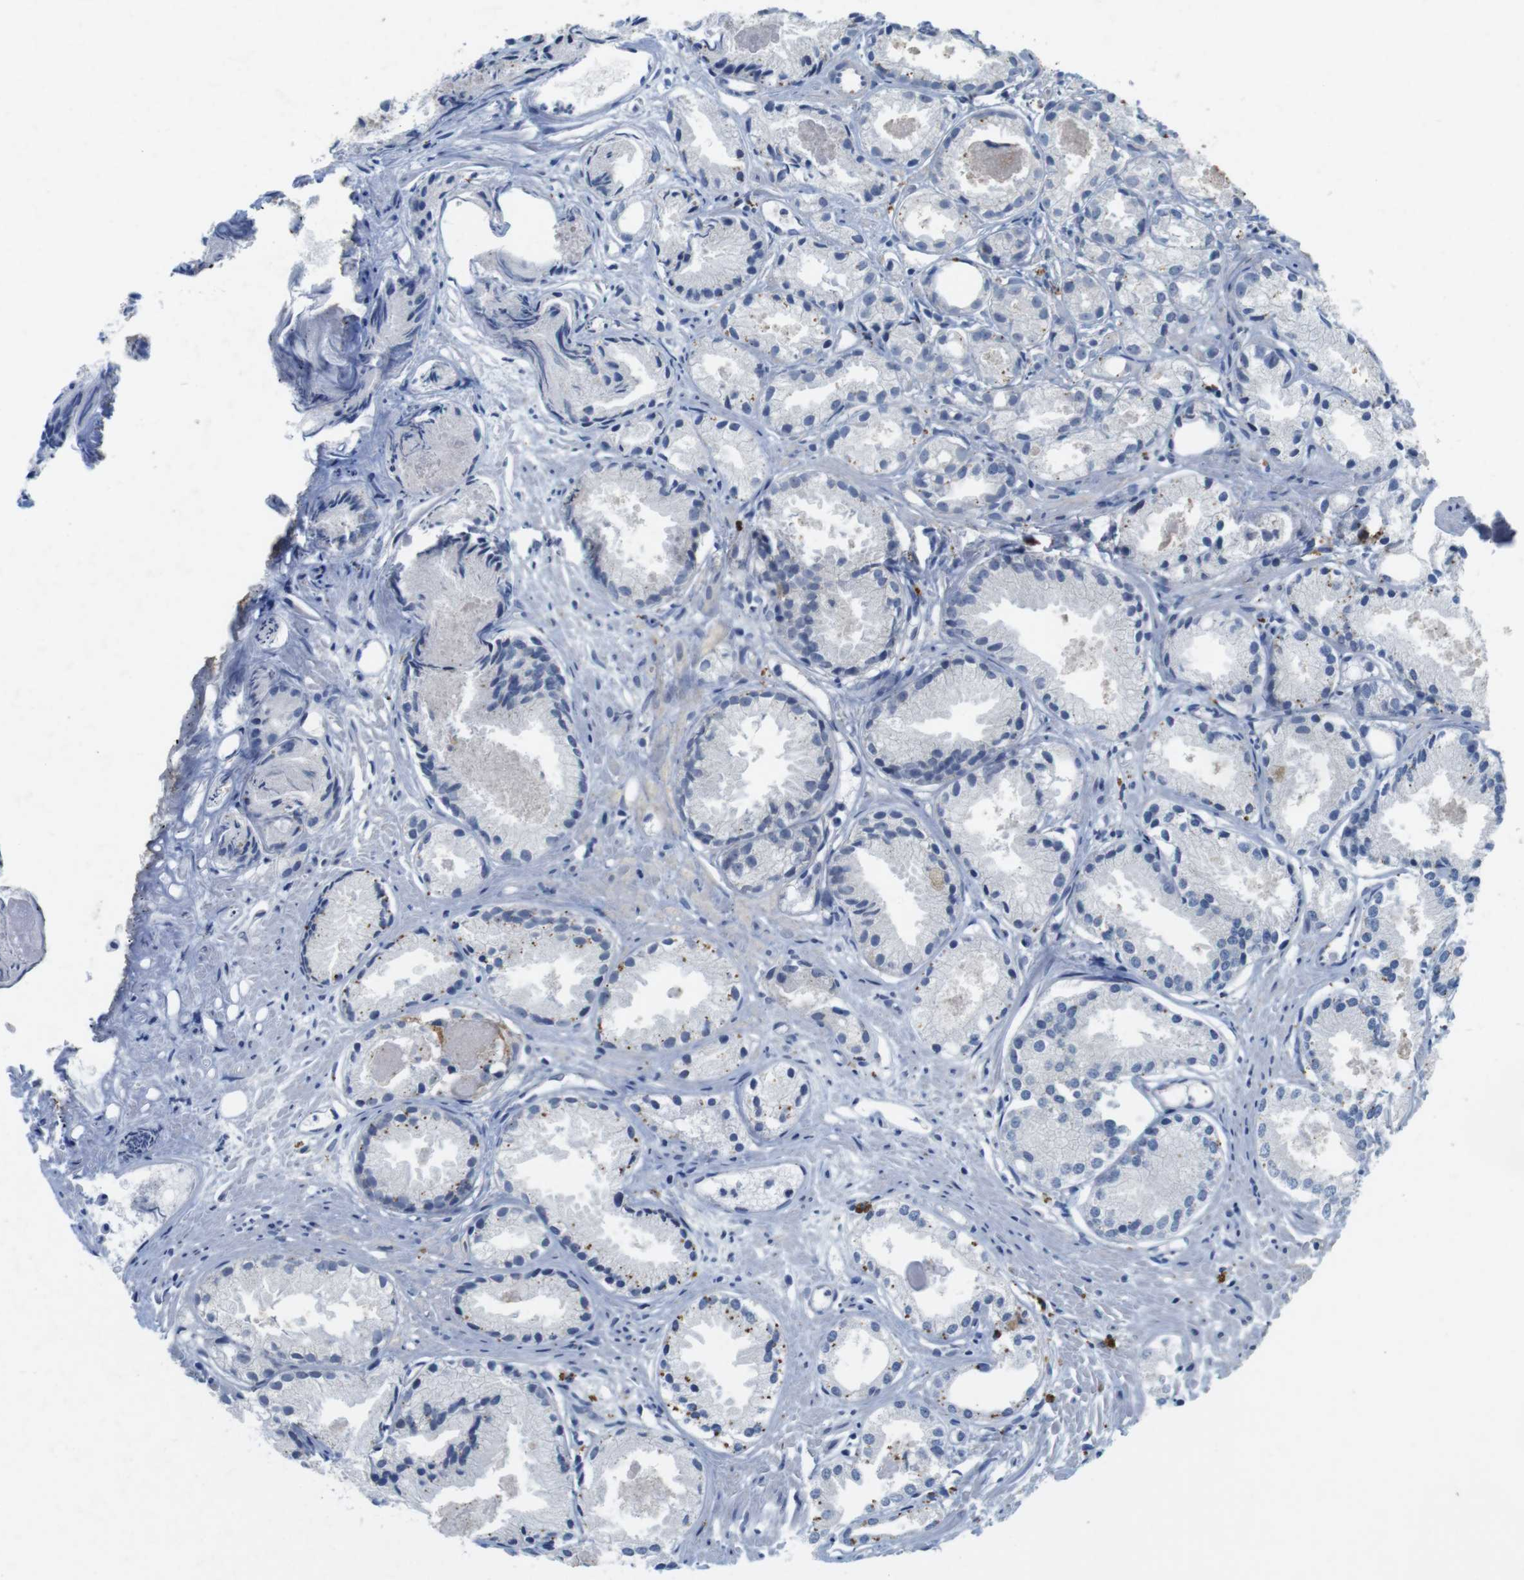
{"staining": {"intensity": "negative", "quantity": "none", "location": "none"}, "tissue": "prostate cancer", "cell_type": "Tumor cells", "image_type": "cancer", "snomed": [{"axis": "morphology", "description": "Adenocarcinoma, Low grade"}, {"axis": "topography", "description": "Prostate"}], "caption": "Image shows no significant protein expression in tumor cells of prostate cancer (low-grade adenocarcinoma).", "gene": "KPNA2", "patient": {"sex": "male", "age": 72}}